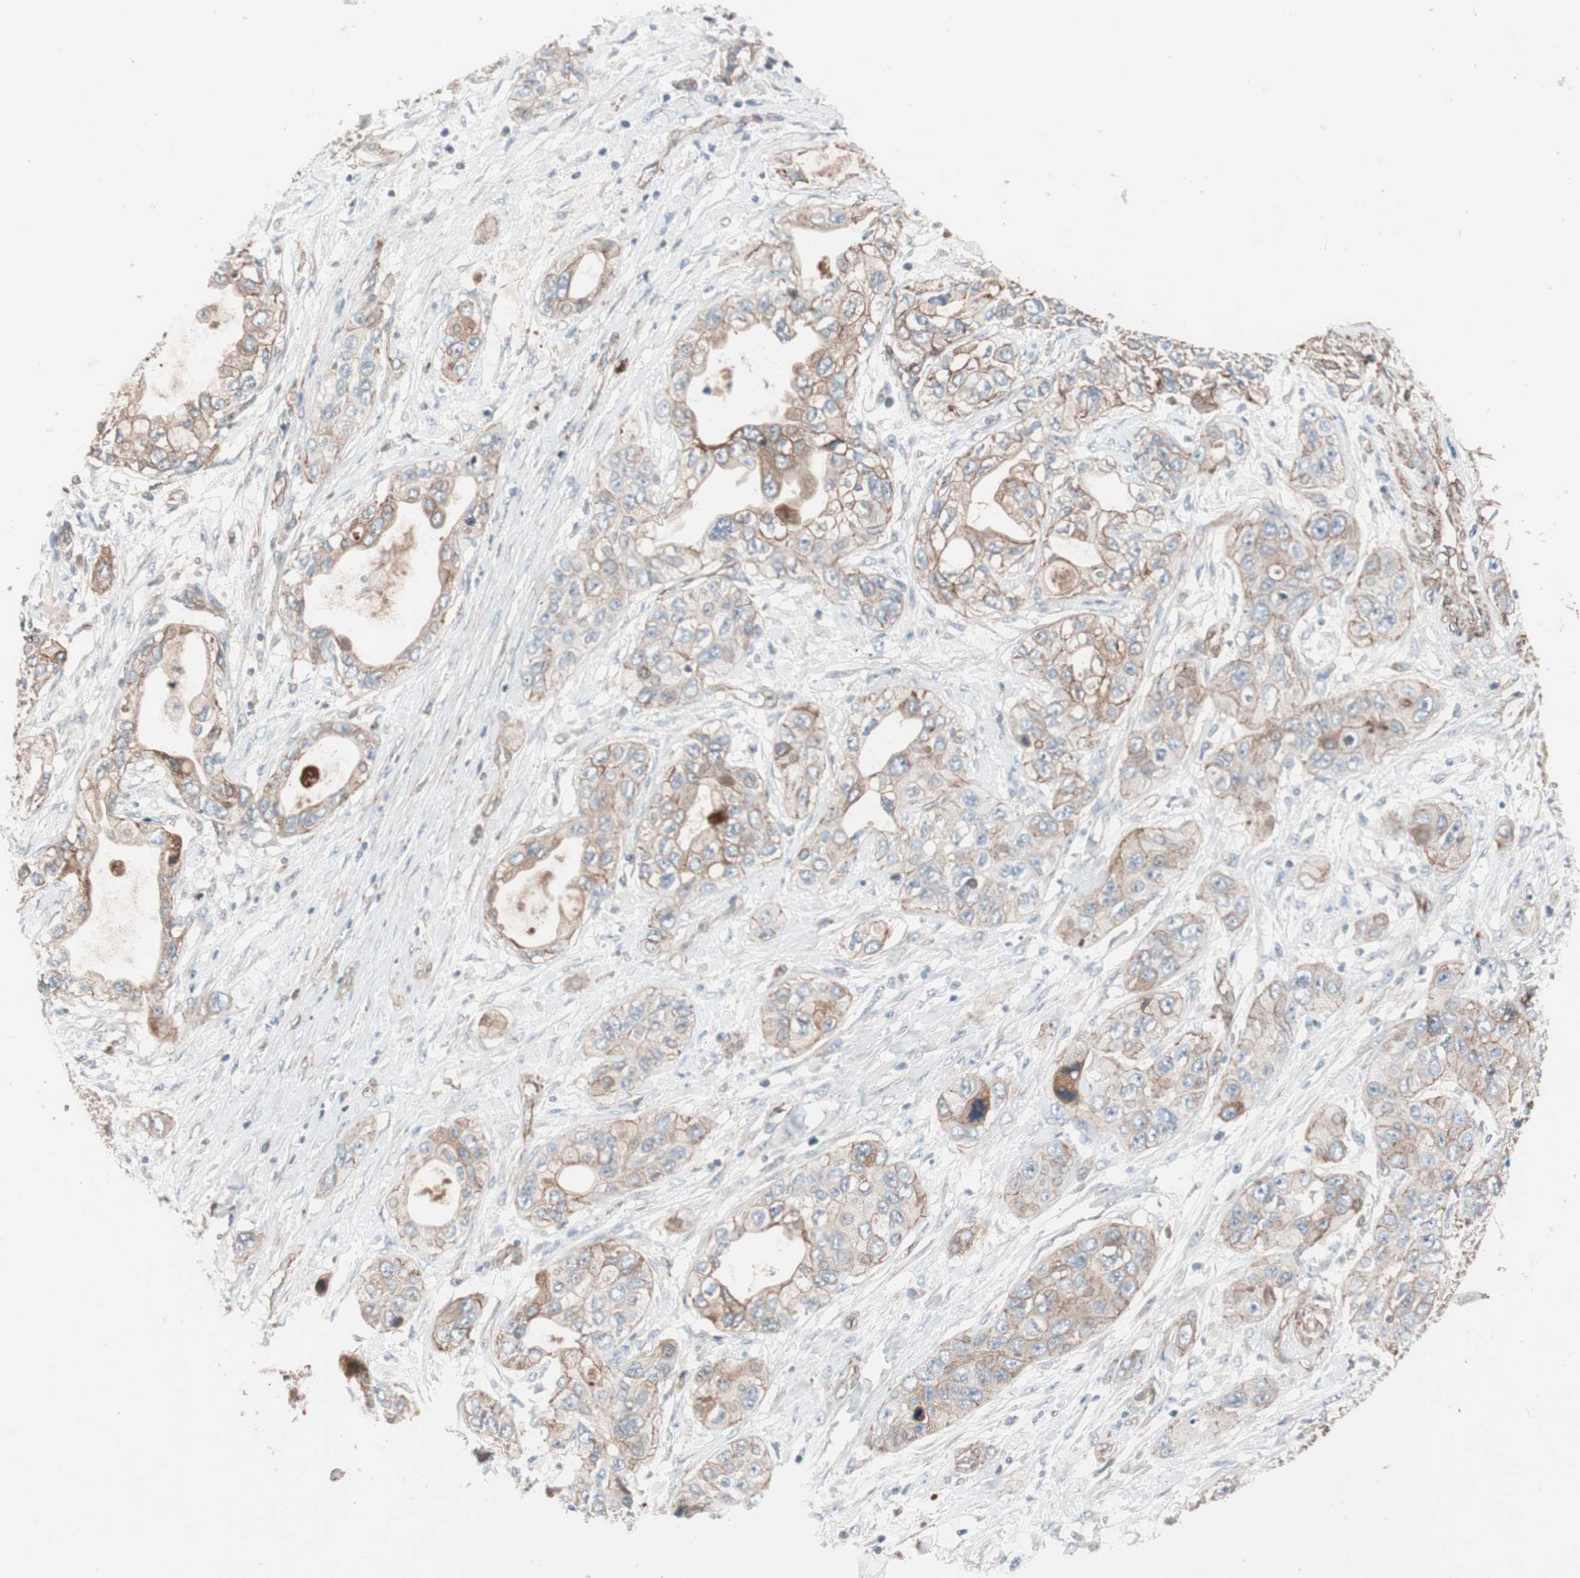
{"staining": {"intensity": "weak", "quantity": "25%-75%", "location": "cytoplasmic/membranous"}, "tissue": "pancreatic cancer", "cell_type": "Tumor cells", "image_type": "cancer", "snomed": [{"axis": "morphology", "description": "Adenocarcinoma, NOS"}, {"axis": "topography", "description": "Pancreas"}], "caption": "Pancreatic cancer stained with a protein marker reveals weak staining in tumor cells.", "gene": "SPINT1", "patient": {"sex": "female", "age": 70}}